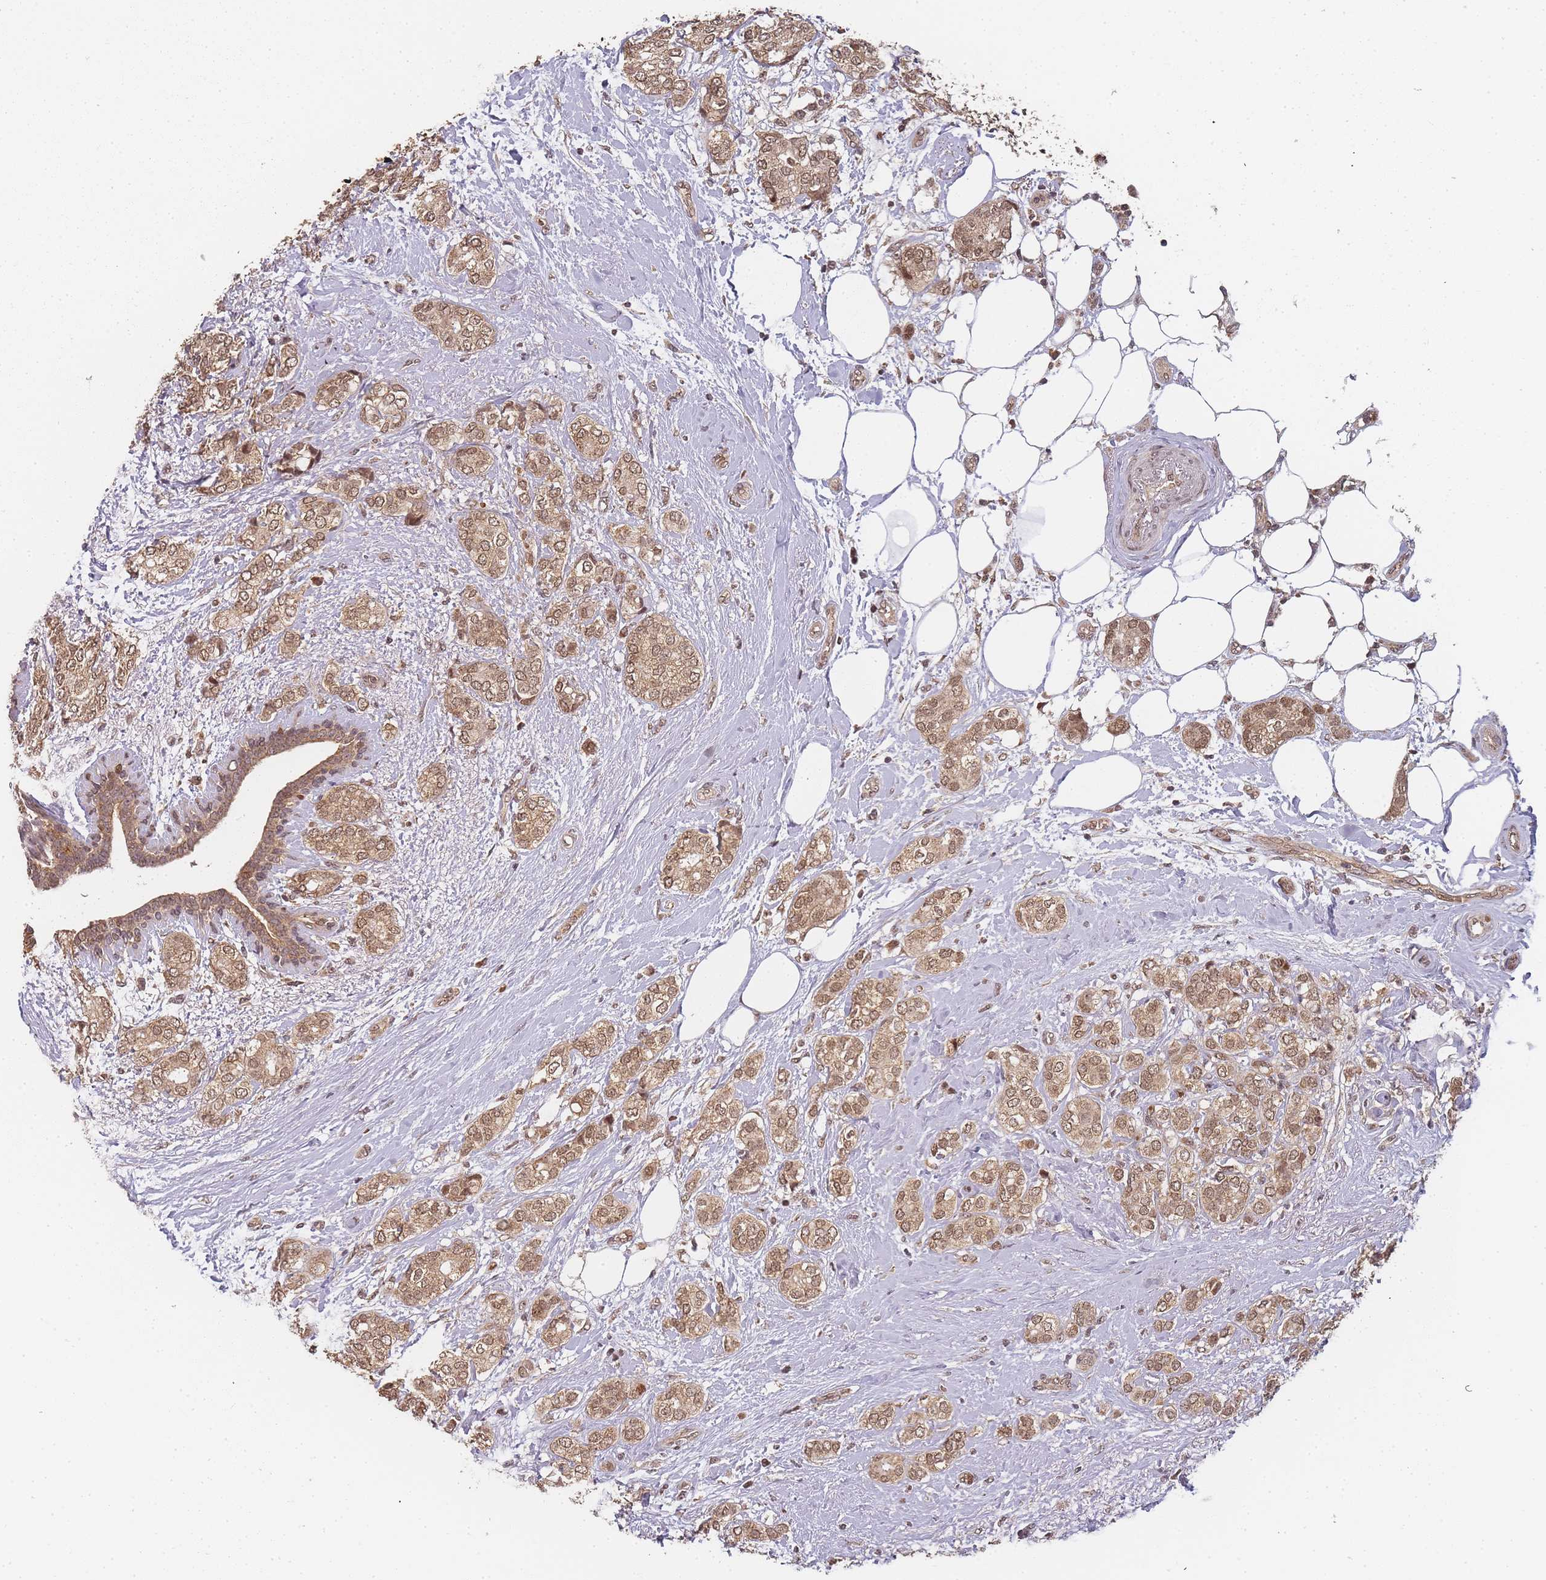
{"staining": {"intensity": "moderate", "quantity": ">75%", "location": "cytoplasmic/membranous,nuclear"}, "tissue": "breast cancer", "cell_type": "Tumor cells", "image_type": "cancer", "snomed": [{"axis": "morphology", "description": "Duct carcinoma"}, {"axis": "topography", "description": "Breast"}], "caption": "Human breast cancer (infiltrating ductal carcinoma) stained for a protein (brown) reveals moderate cytoplasmic/membranous and nuclear positive positivity in about >75% of tumor cells.", "gene": "ZNF497", "patient": {"sex": "female", "age": 73}}